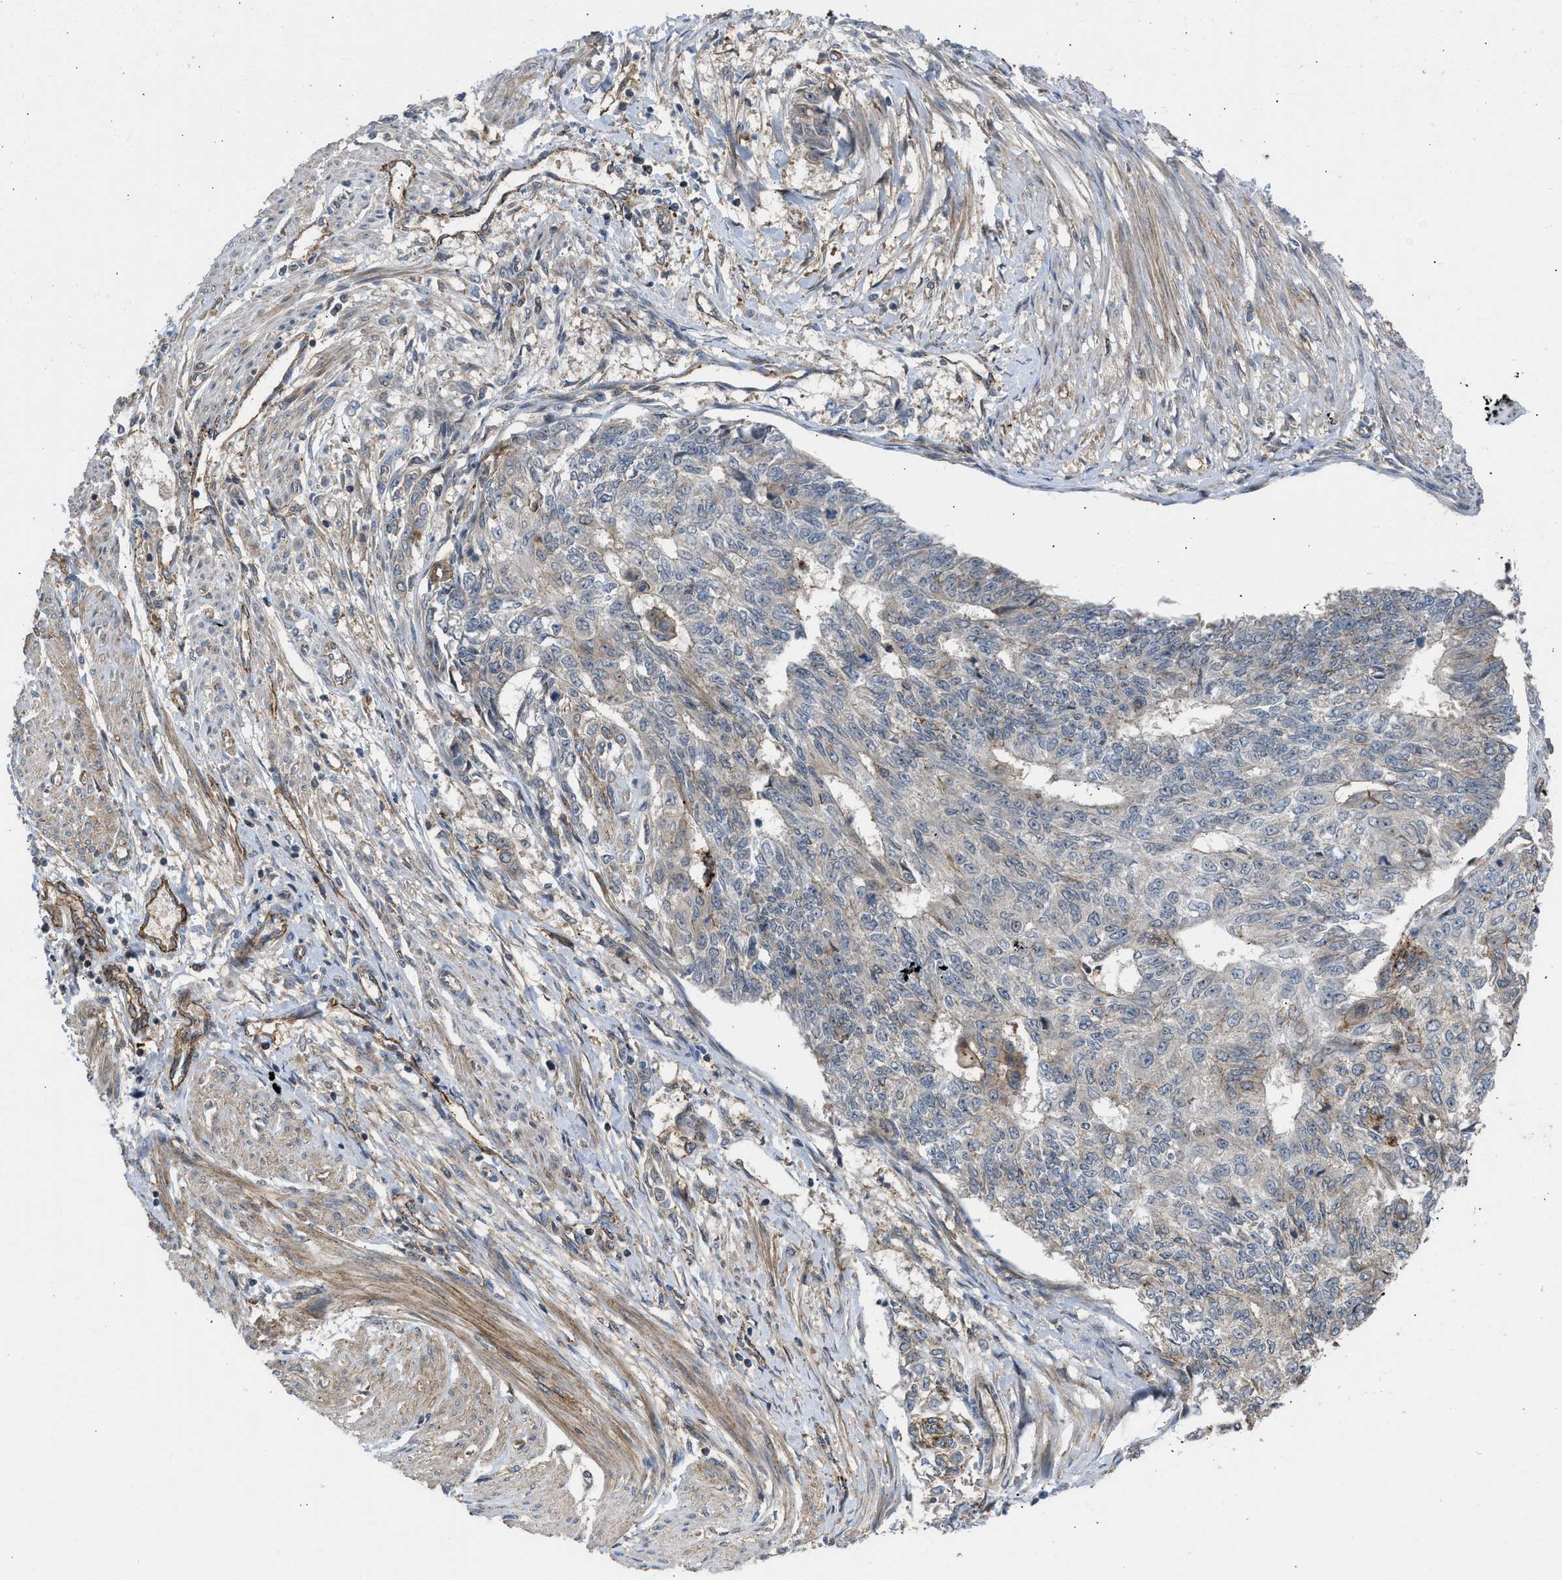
{"staining": {"intensity": "negative", "quantity": "none", "location": "none"}, "tissue": "endometrial cancer", "cell_type": "Tumor cells", "image_type": "cancer", "snomed": [{"axis": "morphology", "description": "Adenocarcinoma, NOS"}, {"axis": "topography", "description": "Endometrium"}], "caption": "Histopathology image shows no significant protein expression in tumor cells of adenocarcinoma (endometrial).", "gene": "GPATCH2L", "patient": {"sex": "female", "age": 32}}